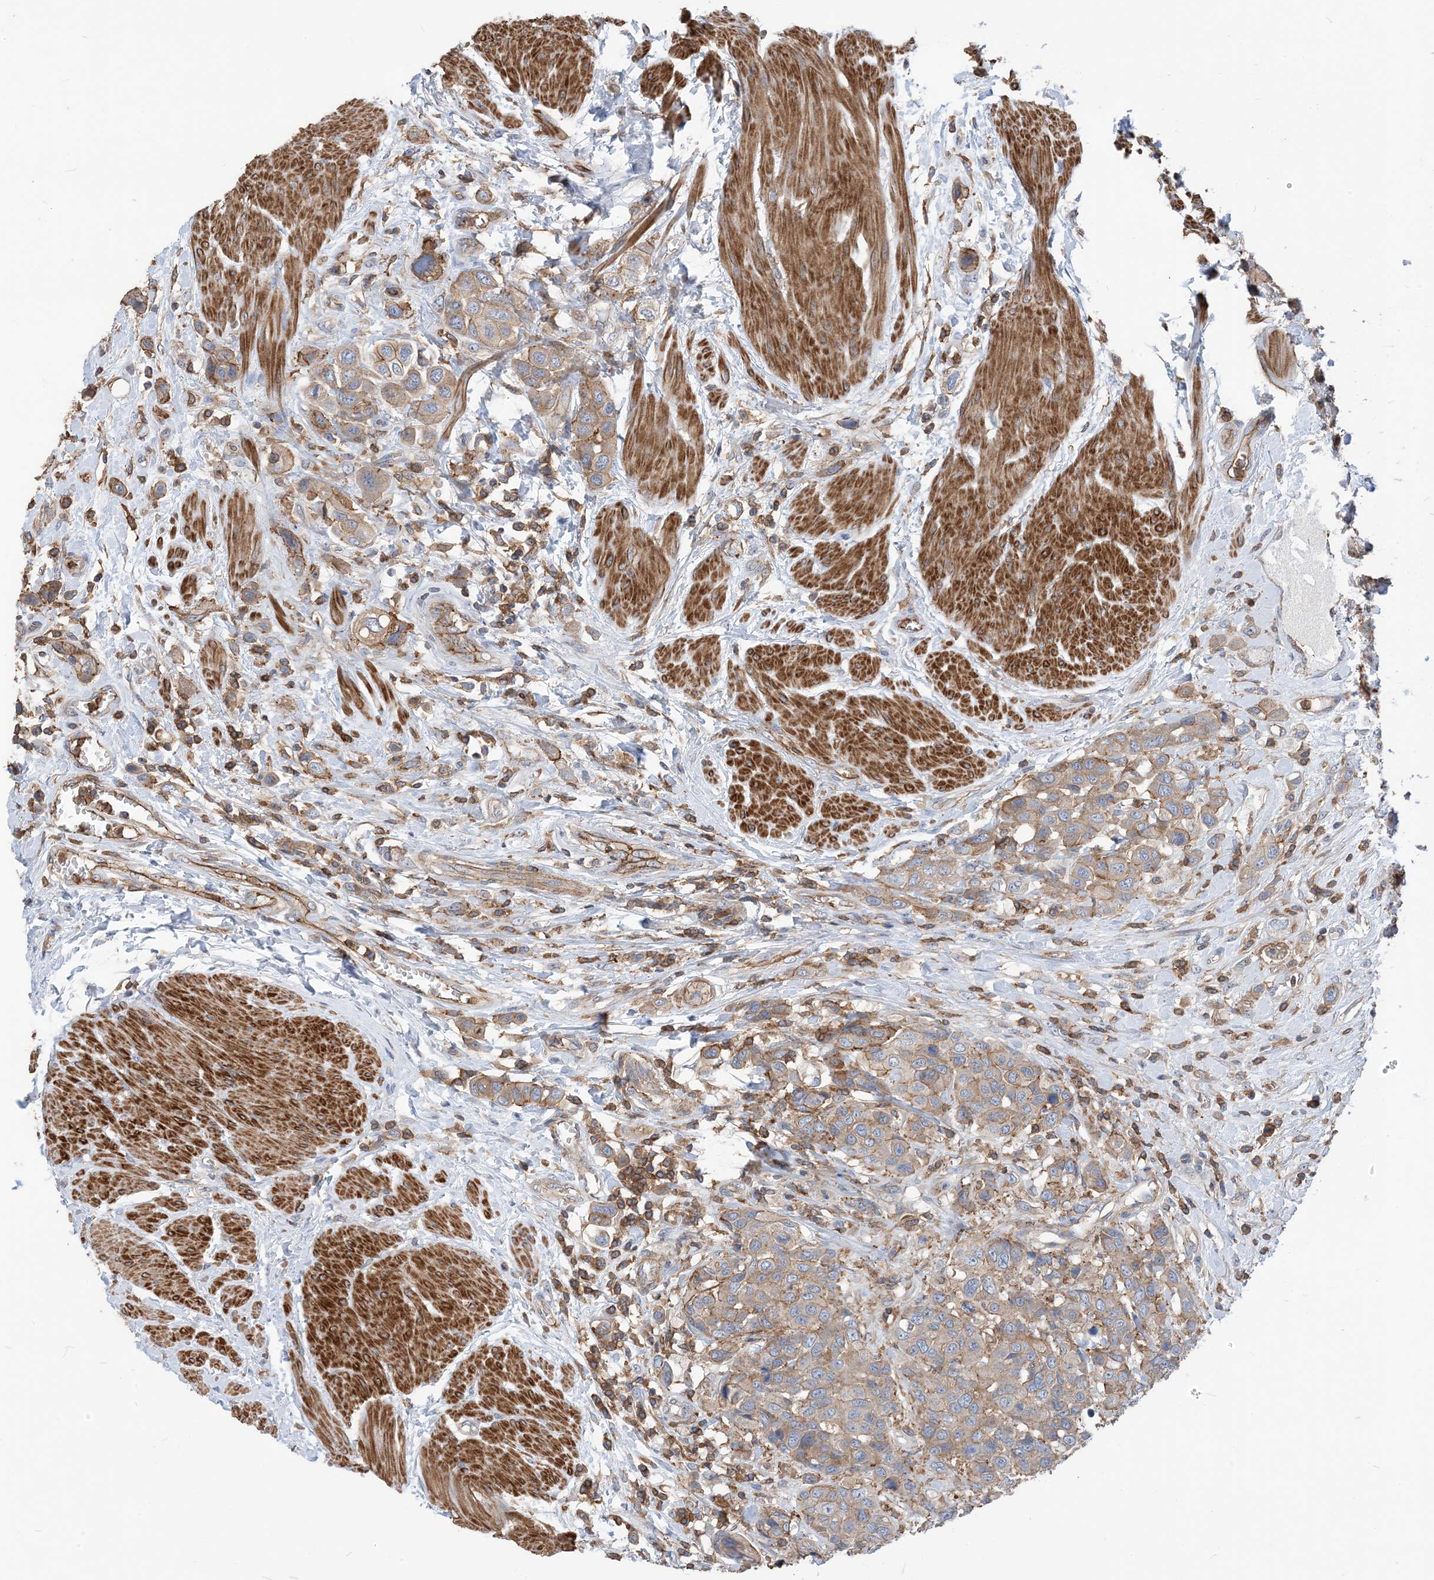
{"staining": {"intensity": "weak", "quantity": "25%-75%", "location": "cytoplasmic/membranous"}, "tissue": "urothelial cancer", "cell_type": "Tumor cells", "image_type": "cancer", "snomed": [{"axis": "morphology", "description": "Urothelial carcinoma, High grade"}, {"axis": "topography", "description": "Urinary bladder"}], "caption": "Immunohistochemical staining of high-grade urothelial carcinoma shows low levels of weak cytoplasmic/membranous protein staining in approximately 25%-75% of tumor cells.", "gene": "PARVG", "patient": {"sex": "male", "age": 50}}